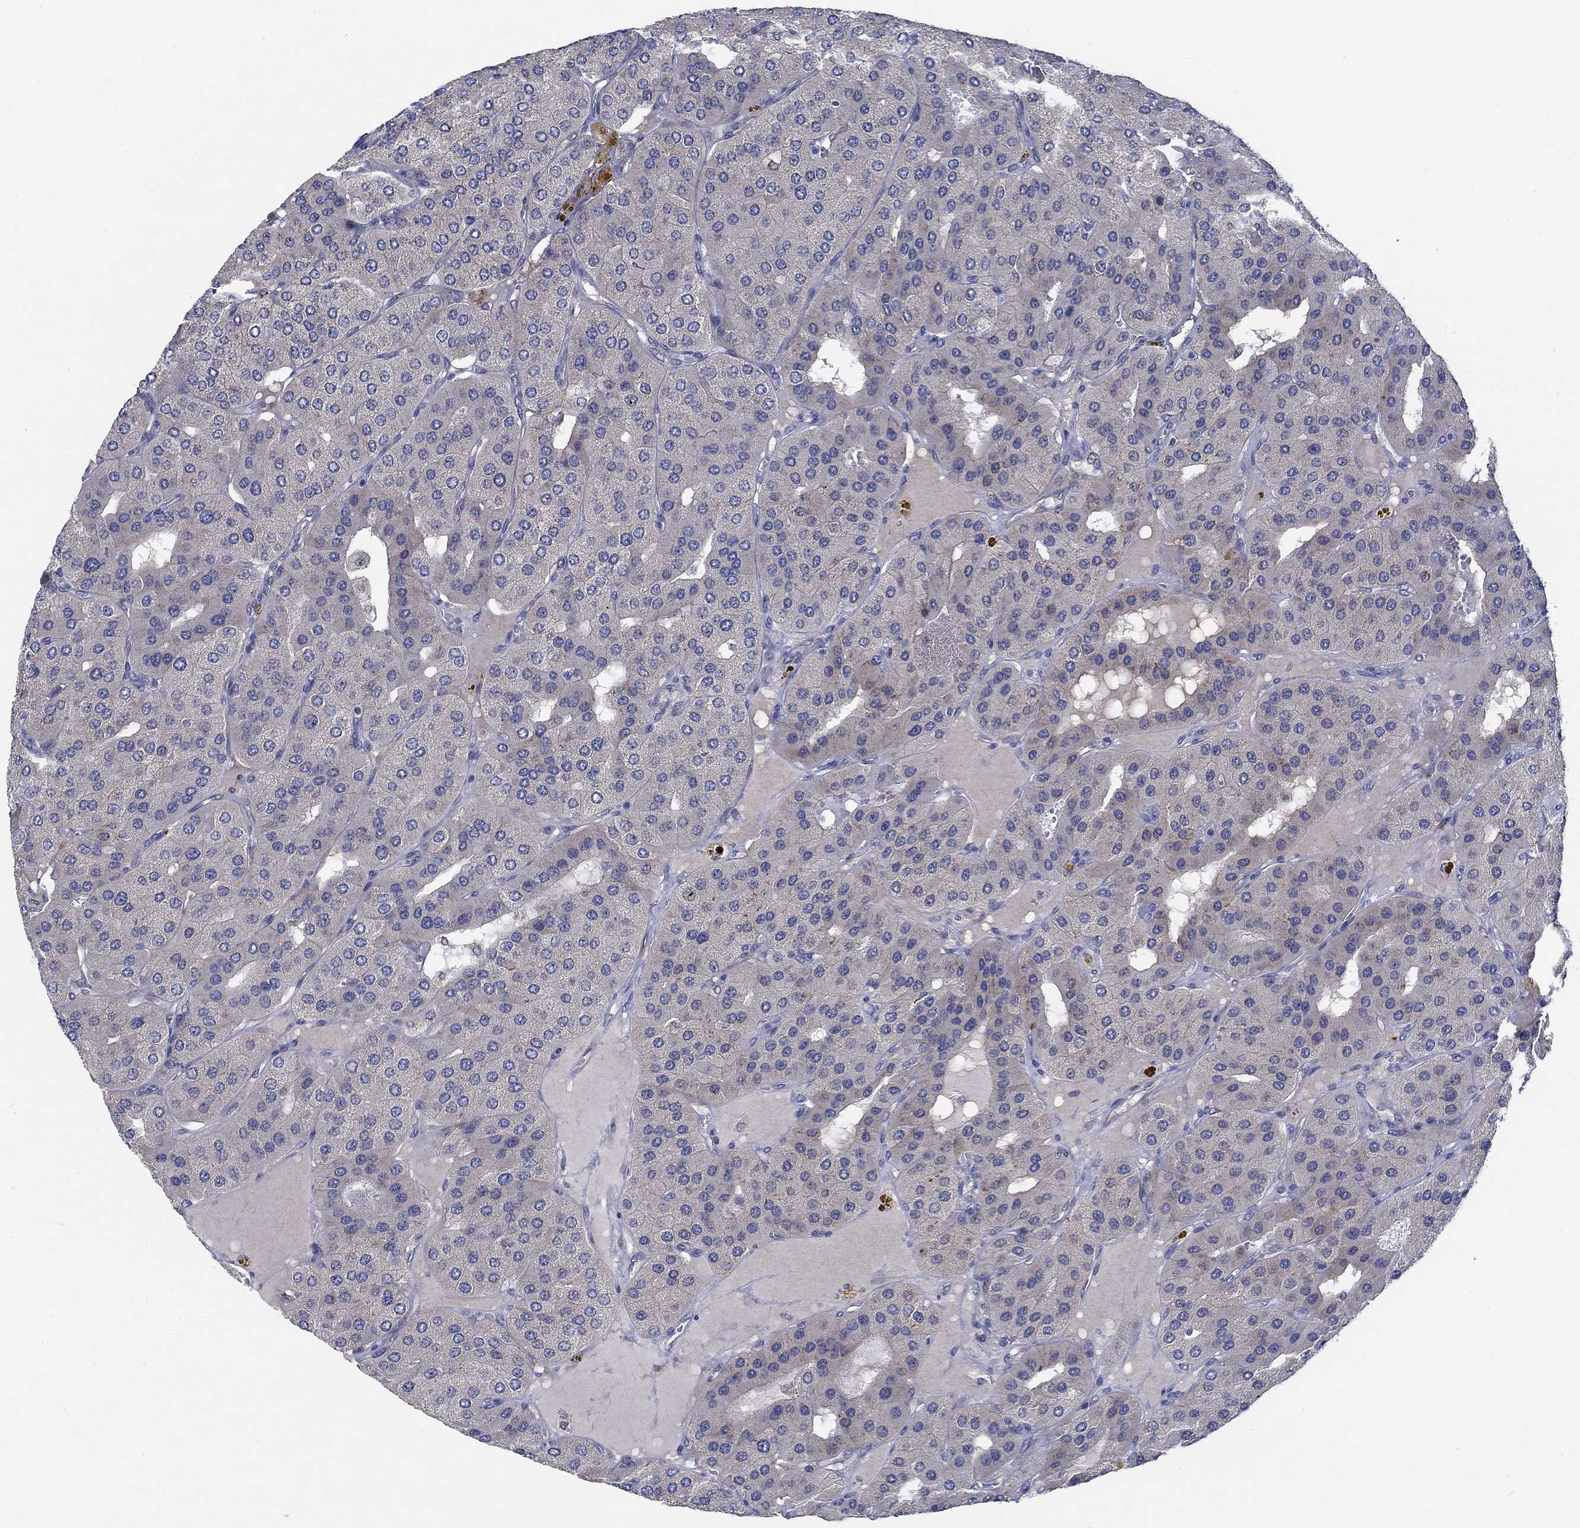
{"staining": {"intensity": "negative", "quantity": "none", "location": "none"}, "tissue": "parathyroid gland", "cell_type": "Glandular cells", "image_type": "normal", "snomed": [{"axis": "morphology", "description": "Normal tissue, NOS"}, {"axis": "morphology", "description": "Adenoma, NOS"}, {"axis": "topography", "description": "Parathyroid gland"}], "caption": "This is an immunohistochemistry image of benign human parathyroid gland. There is no staining in glandular cells.", "gene": "MMP24", "patient": {"sex": "female", "age": 86}}